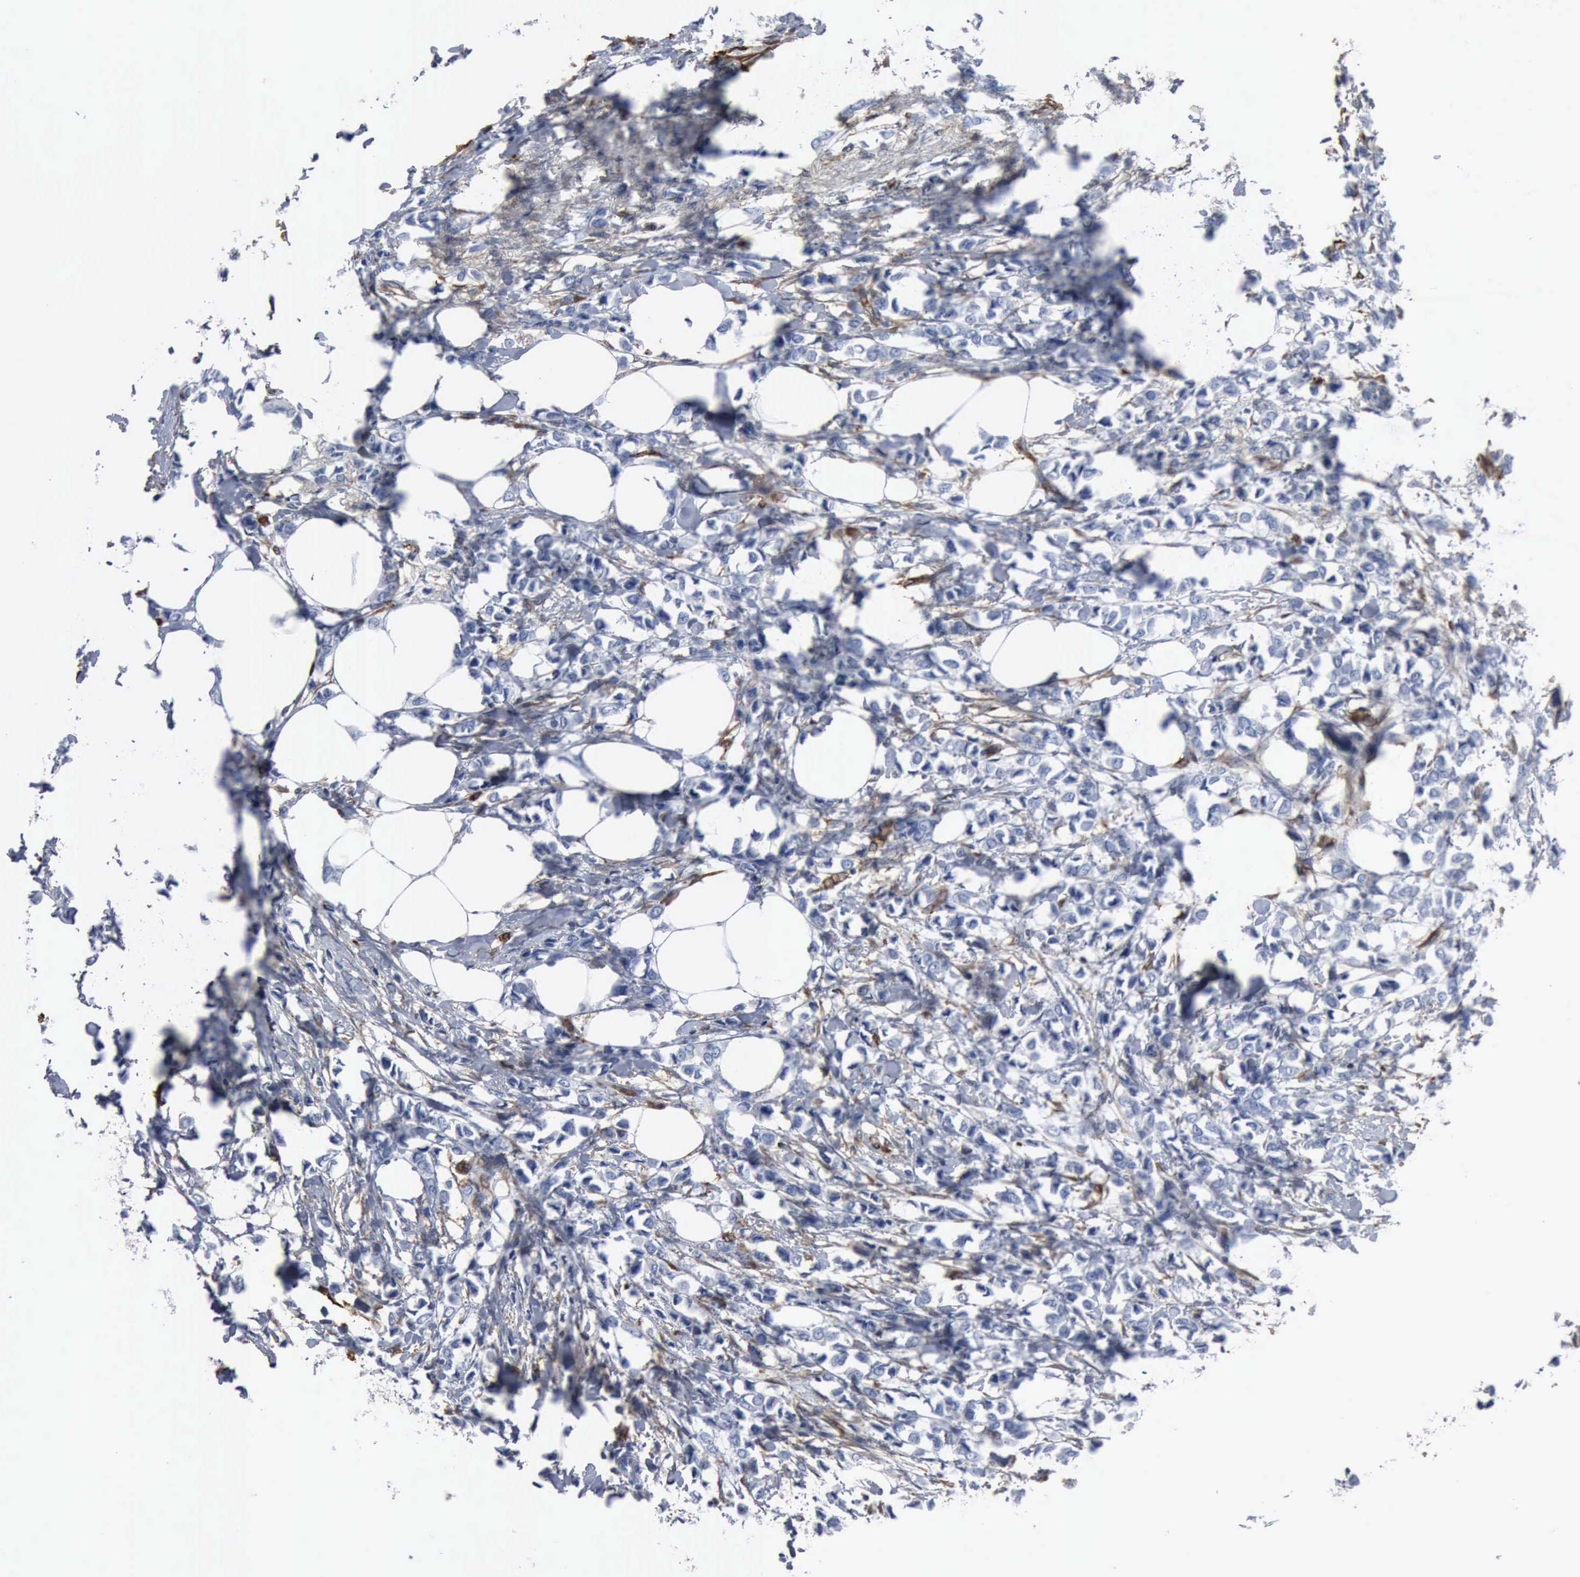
{"staining": {"intensity": "negative", "quantity": "none", "location": "none"}, "tissue": "breast cancer", "cell_type": "Tumor cells", "image_type": "cancer", "snomed": [{"axis": "morphology", "description": "Lobular carcinoma"}, {"axis": "topography", "description": "Breast"}], "caption": "Protein analysis of lobular carcinoma (breast) reveals no significant staining in tumor cells.", "gene": "FSCN1", "patient": {"sex": "female", "age": 51}}